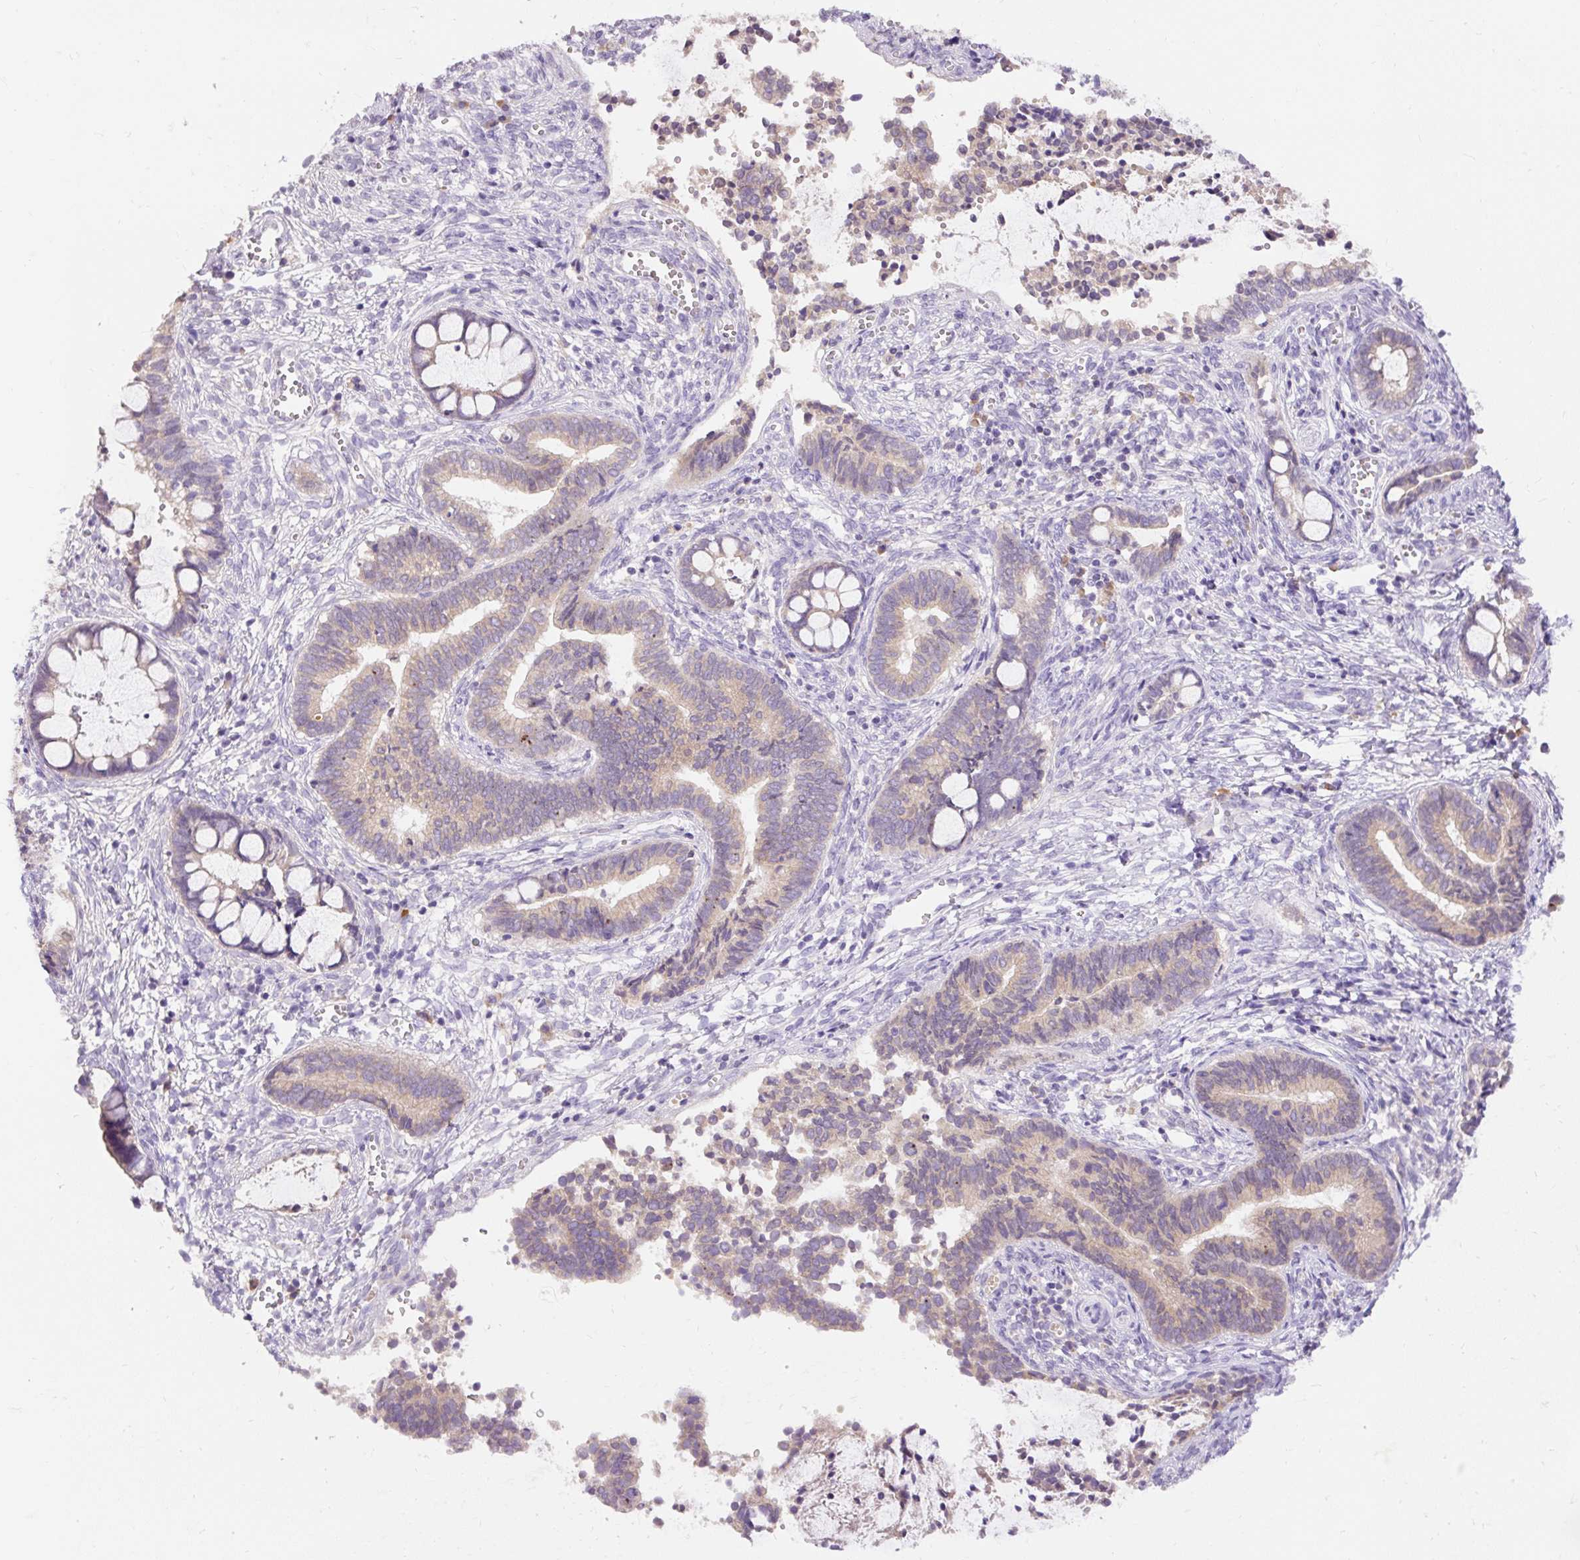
{"staining": {"intensity": "weak", "quantity": "25%-75%", "location": "cytoplasmic/membranous"}, "tissue": "cervical cancer", "cell_type": "Tumor cells", "image_type": "cancer", "snomed": [{"axis": "morphology", "description": "Adenocarcinoma, NOS"}, {"axis": "topography", "description": "Cervix"}], "caption": "Immunohistochemical staining of cervical cancer reveals low levels of weak cytoplasmic/membranous protein positivity in approximately 25%-75% of tumor cells.", "gene": "SEC63", "patient": {"sex": "female", "age": 44}}